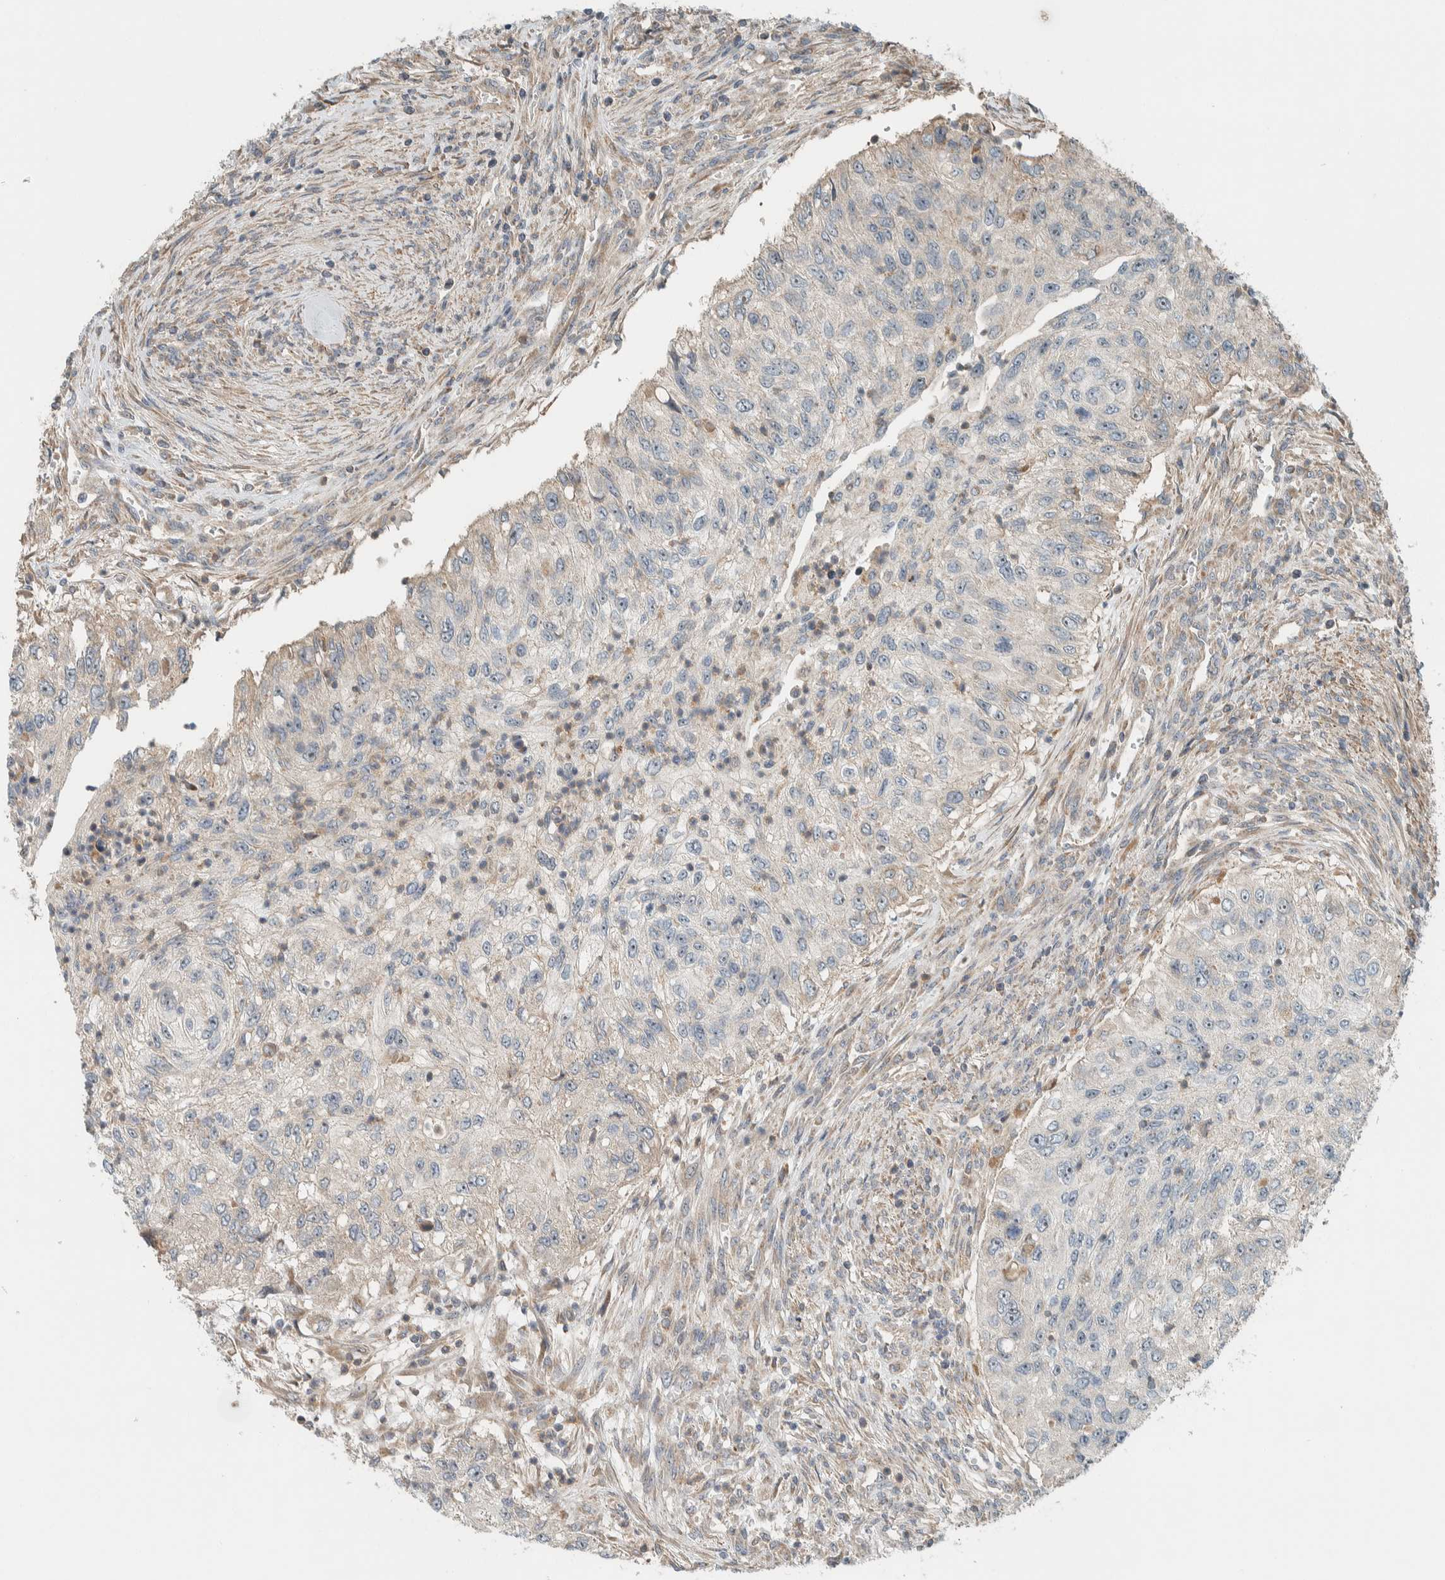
{"staining": {"intensity": "negative", "quantity": "none", "location": "none"}, "tissue": "urothelial cancer", "cell_type": "Tumor cells", "image_type": "cancer", "snomed": [{"axis": "morphology", "description": "Urothelial carcinoma, High grade"}, {"axis": "topography", "description": "Urinary bladder"}], "caption": "Tumor cells are negative for protein expression in human high-grade urothelial carcinoma.", "gene": "SLFN12L", "patient": {"sex": "female", "age": 60}}